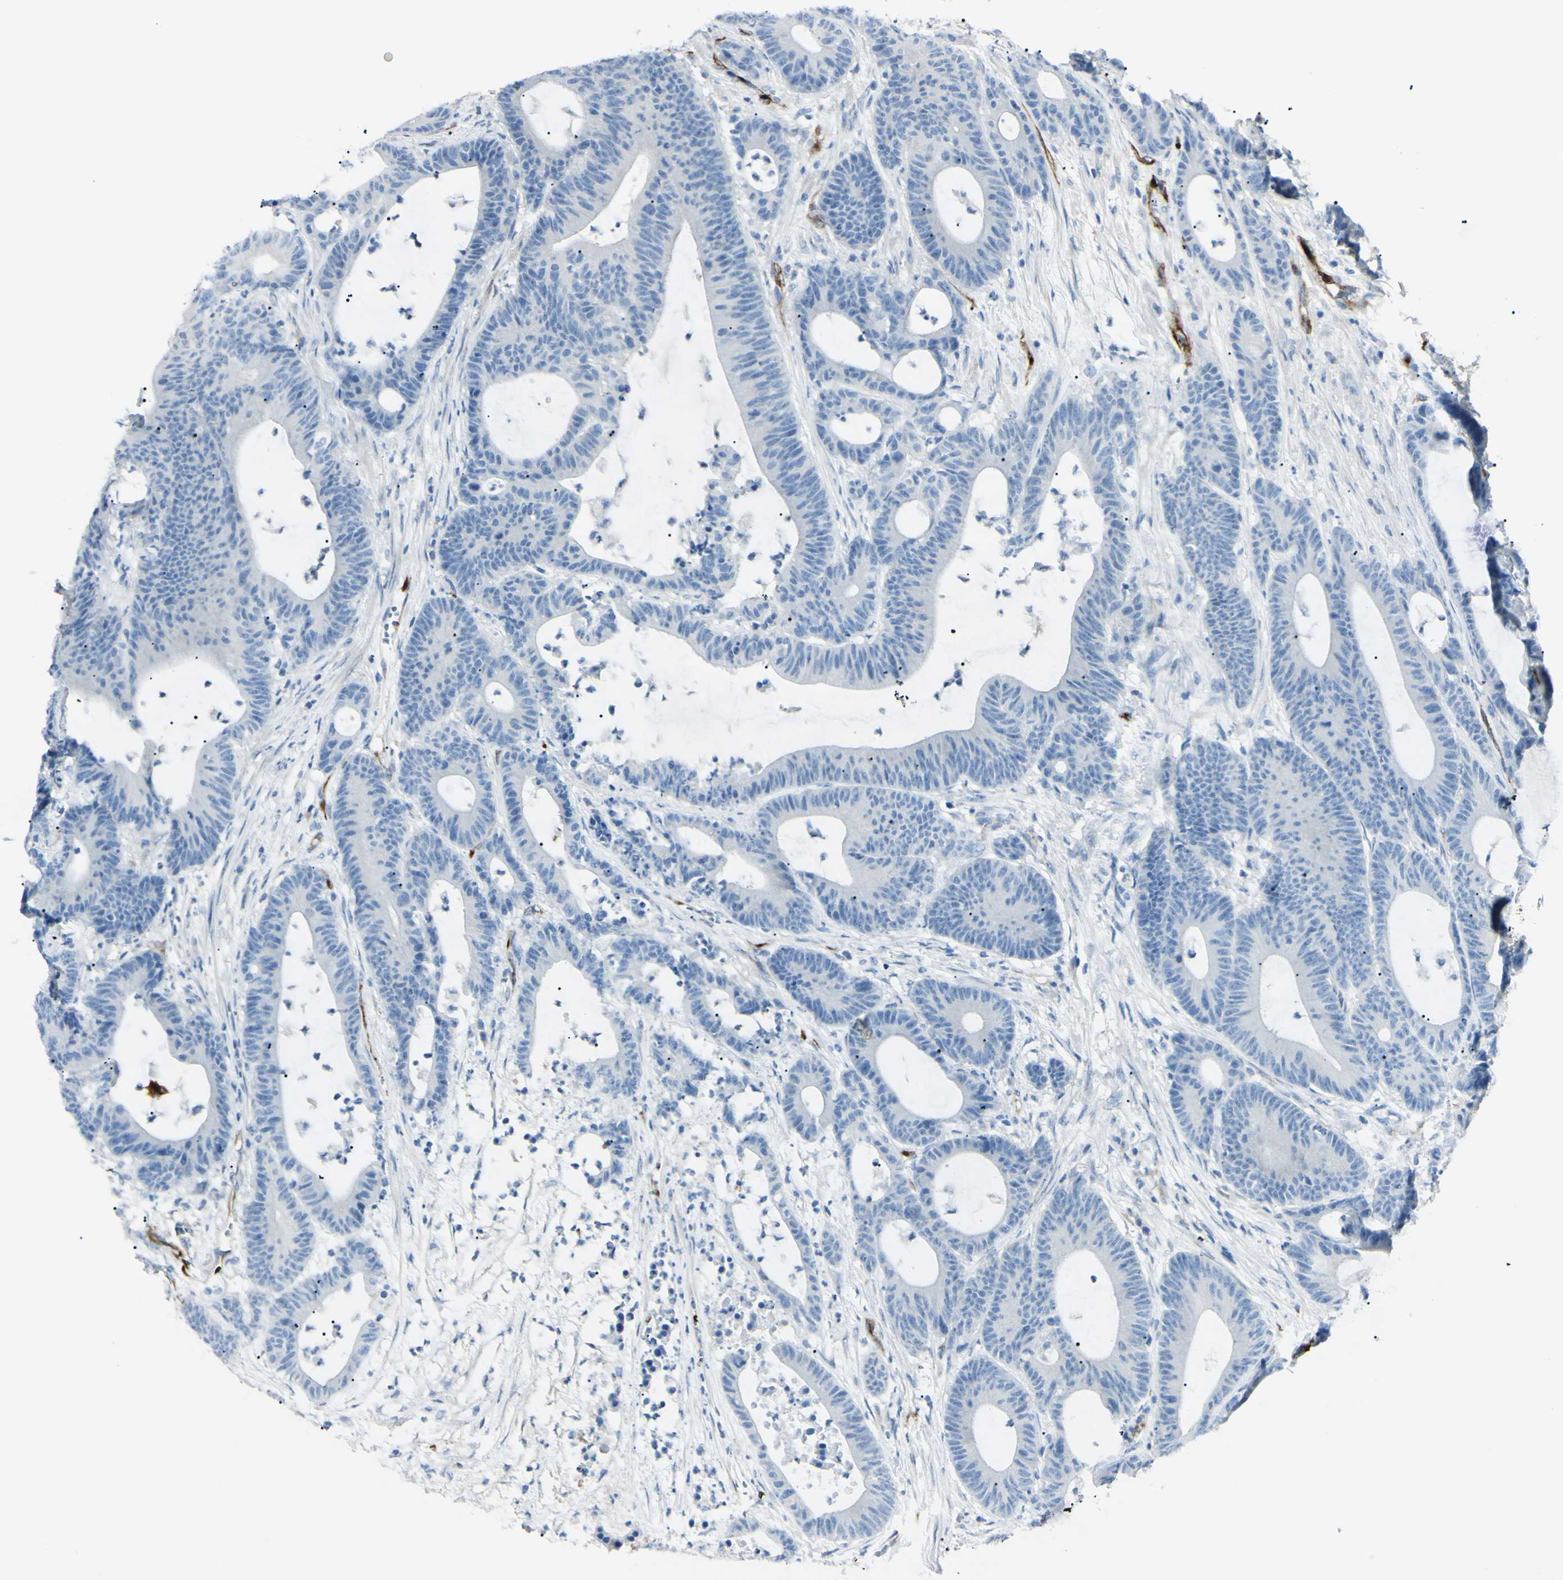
{"staining": {"intensity": "negative", "quantity": "none", "location": "none"}, "tissue": "colorectal cancer", "cell_type": "Tumor cells", "image_type": "cancer", "snomed": [{"axis": "morphology", "description": "Adenocarcinoma, NOS"}, {"axis": "topography", "description": "Colon"}], "caption": "Colorectal adenocarcinoma stained for a protein using immunohistochemistry shows no expression tumor cells.", "gene": "FOLH1", "patient": {"sex": "female", "age": 84}}